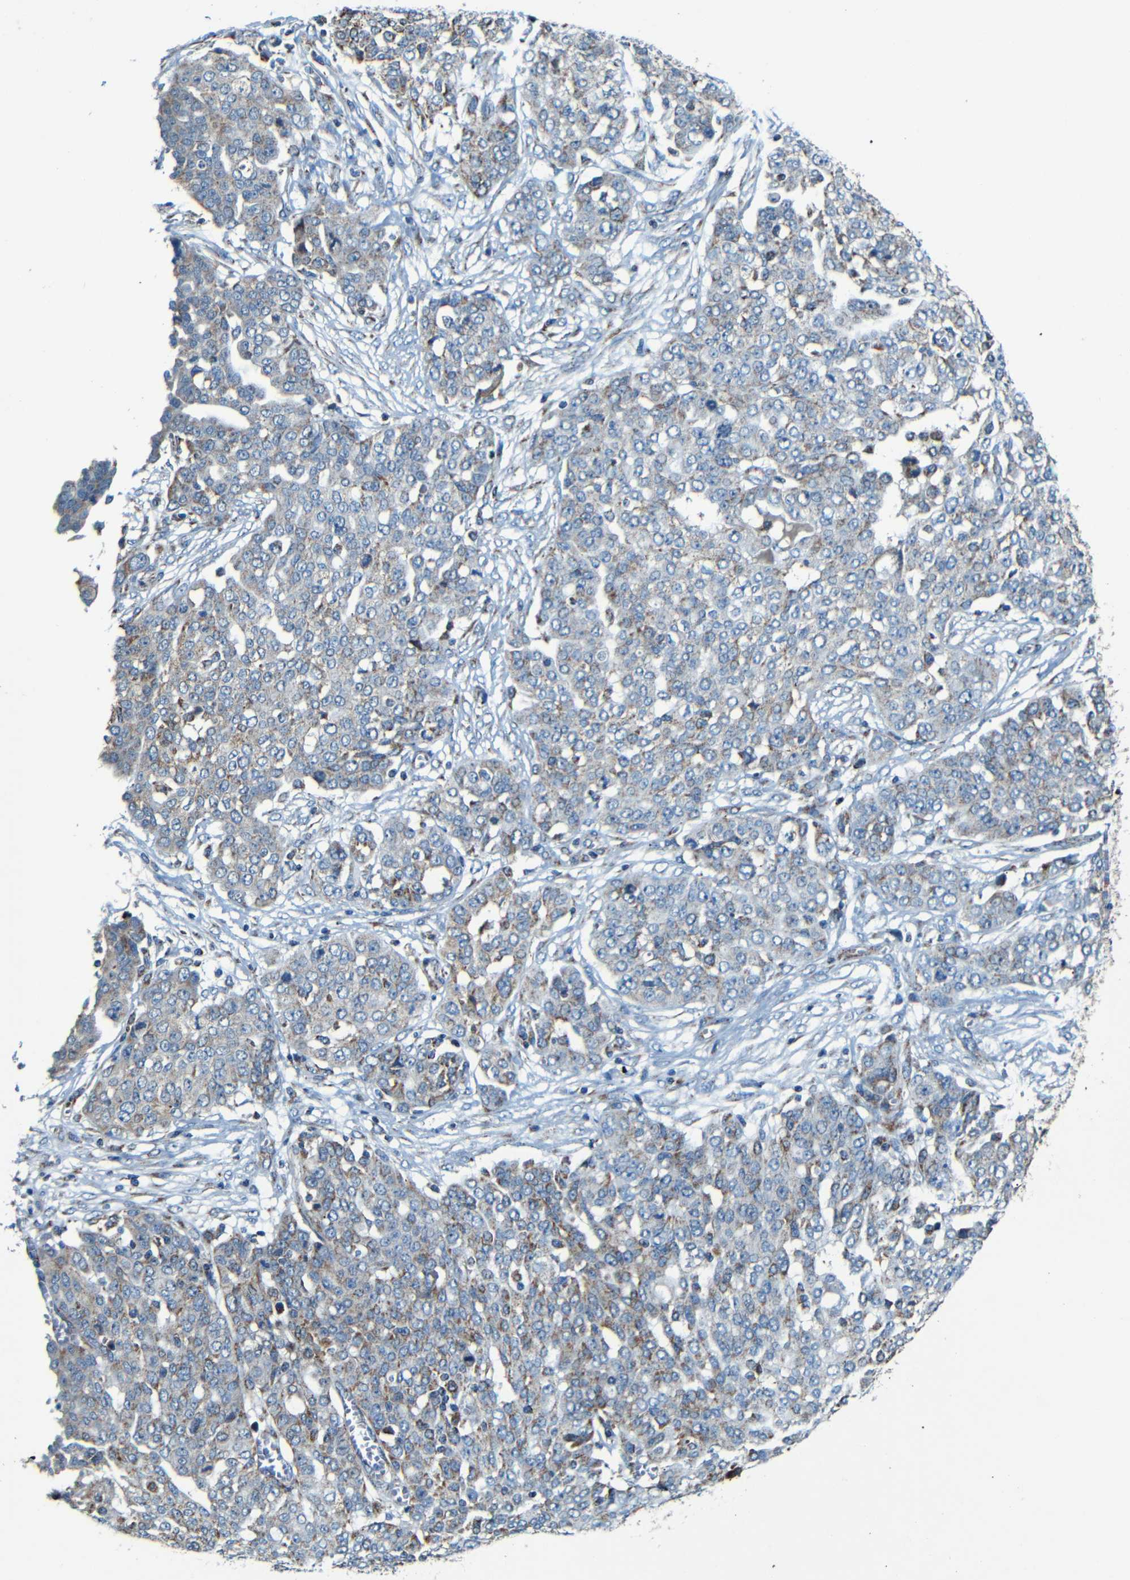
{"staining": {"intensity": "moderate", "quantity": "<25%", "location": "cytoplasmic/membranous"}, "tissue": "ovarian cancer", "cell_type": "Tumor cells", "image_type": "cancer", "snomed": [{"axis": "morphology", "description": "Cystadenocarcinoma, serous, NOS"}, {"axis": "topography", "description": "Soft tissue"}, {"axis": "topography", "description": "Ovary"}], "caption": "Serous cystadenocarcinoma (ovarian) stained with a brown dye reveals moderate cytoplasmic/membranous positive positivity in about <25% of tumor cells.", "gene": "WSCD2", "patient": {"sex": "female", "age": 57}}